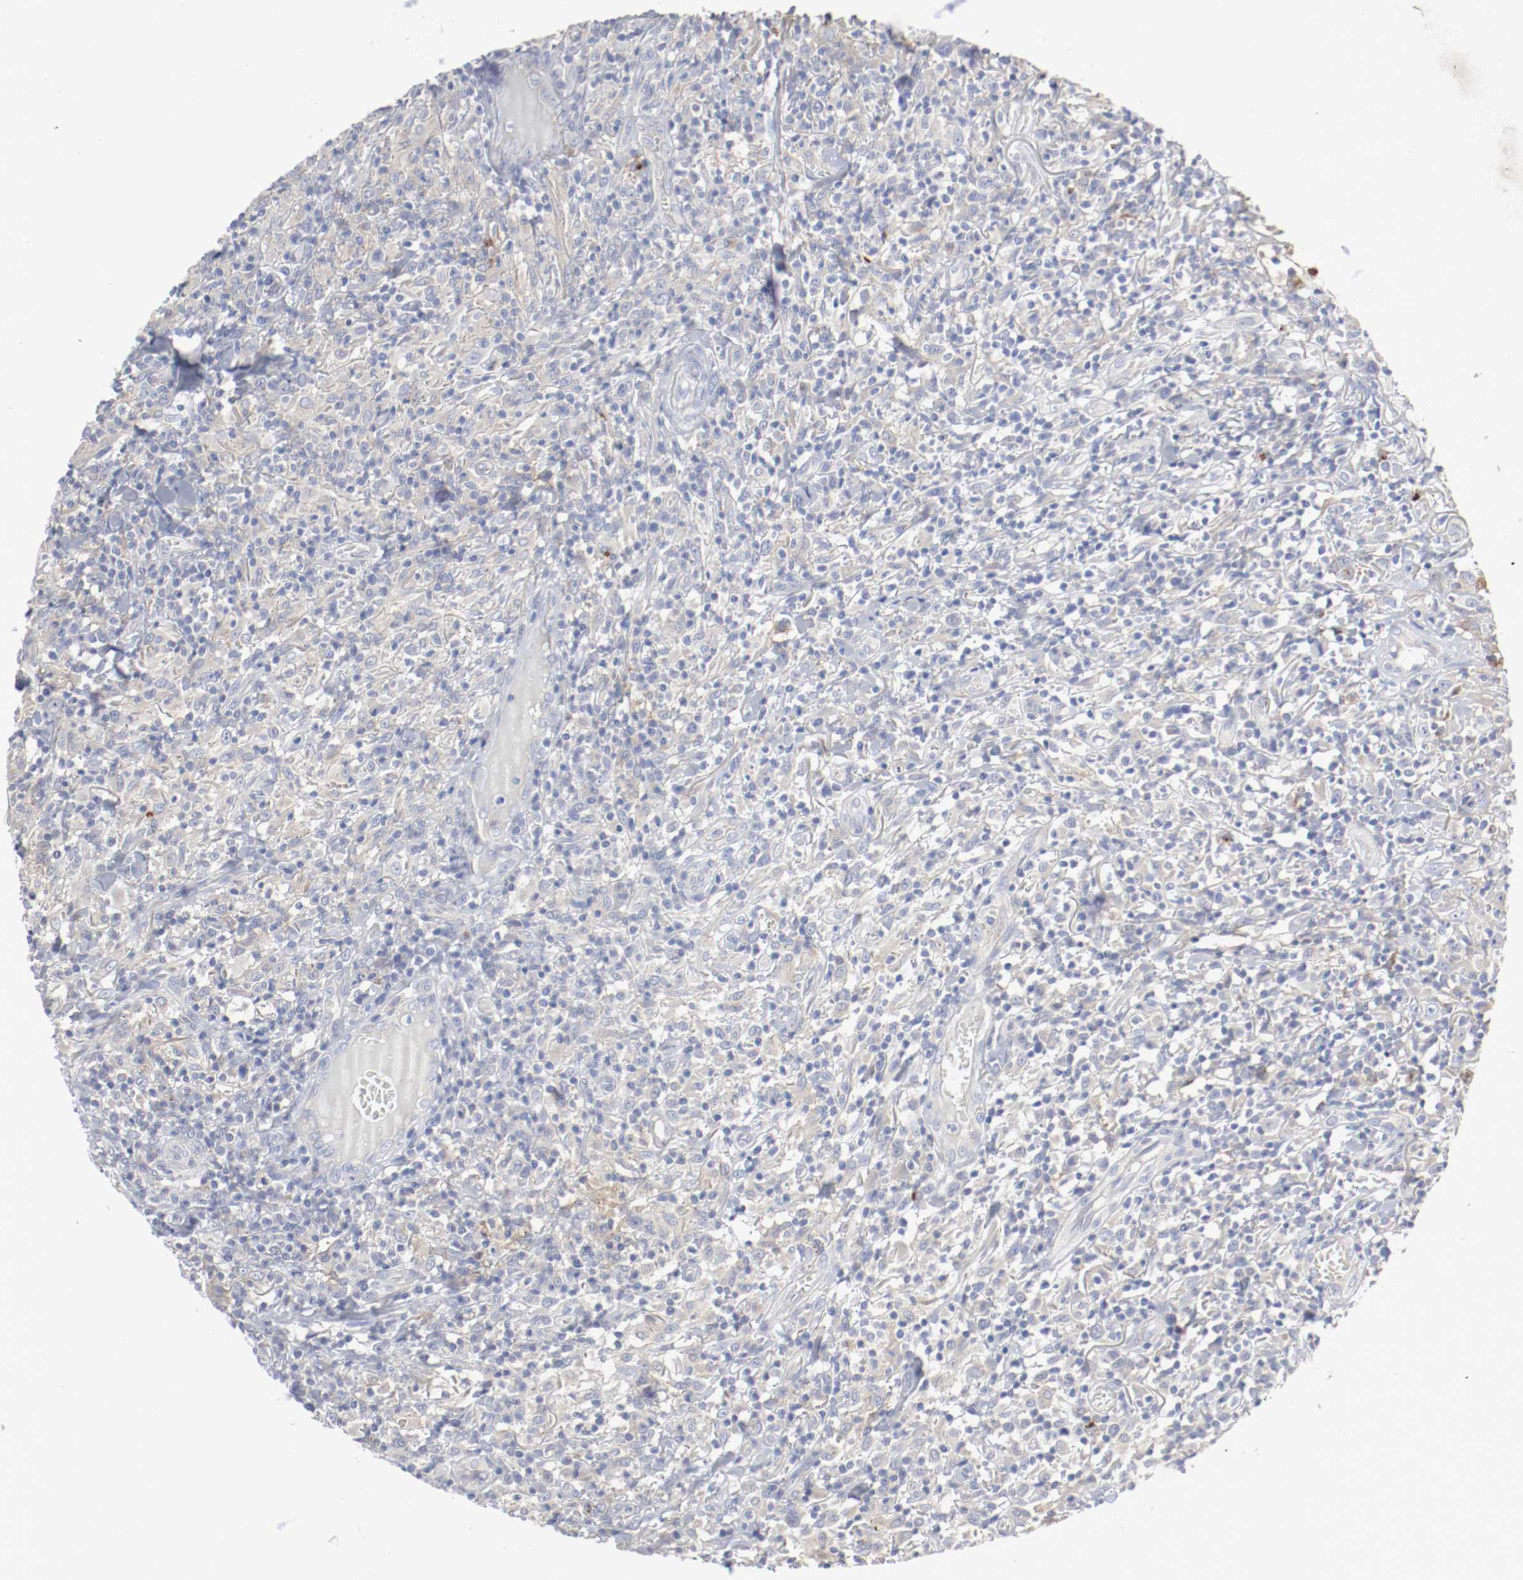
{"staining": {"intensity": "weak", "quantity": "<25%", "location": "cytoplasmic/membranous"}, "tissue": "thyroid cancer", "cell_type": "Tumor cells", "image_type": "cancer", "snomed": [{"axis": "morphology", "description": "Carcinoma, NOS"}, {"axis": "topography", "description": "Thyroid gland"}], "caption": "Tumor cells show no significant protein staining in thyroid cancer. (Stains: DAB IHC with hematoxylin counter stain, Microscopy: brightfield microscopy at high magnification).", "gene": "FGFBP1", "patient": {"sex": "female", "age": 77}}